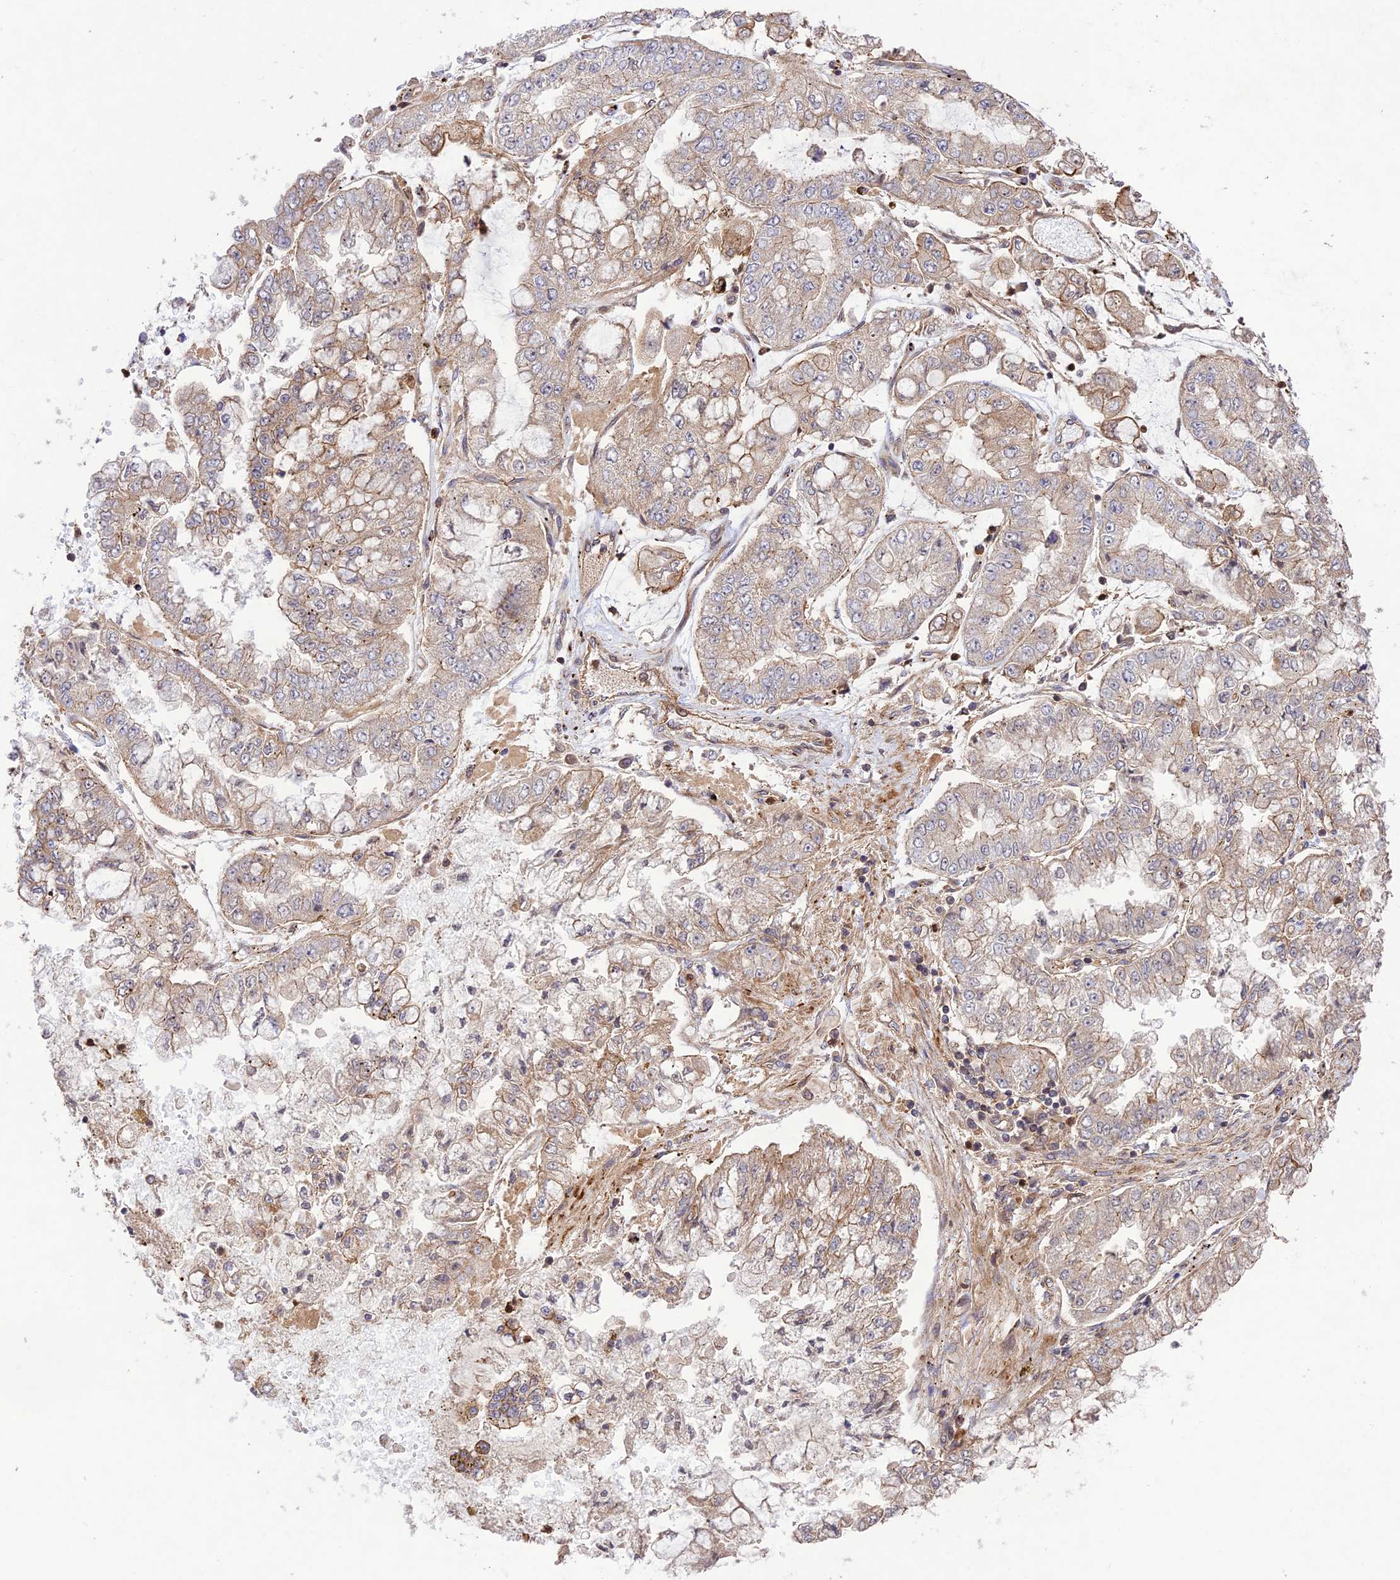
{"staining": {"intensity": "weak", "quantity": "25%-75%", "location": "cytoplasmic/membranous"}, "tissue": "stomach cancer", "cell_type": "Tumor cells", "image_type": "cancer", "snomed": [{"axis": "morphology", "description": "Adenocarcinoma, NOS"}, {"axis": "topography", "description": "Stomach"}], "caption": "A low amount of weak cytoplasmic/membranous expression is seen in approximately 25%-75% of tumor cells in stomach adenocarcinoma tissue.", "gene": "FCHSD1", "patient": {"sex": "male", "age": 76}}